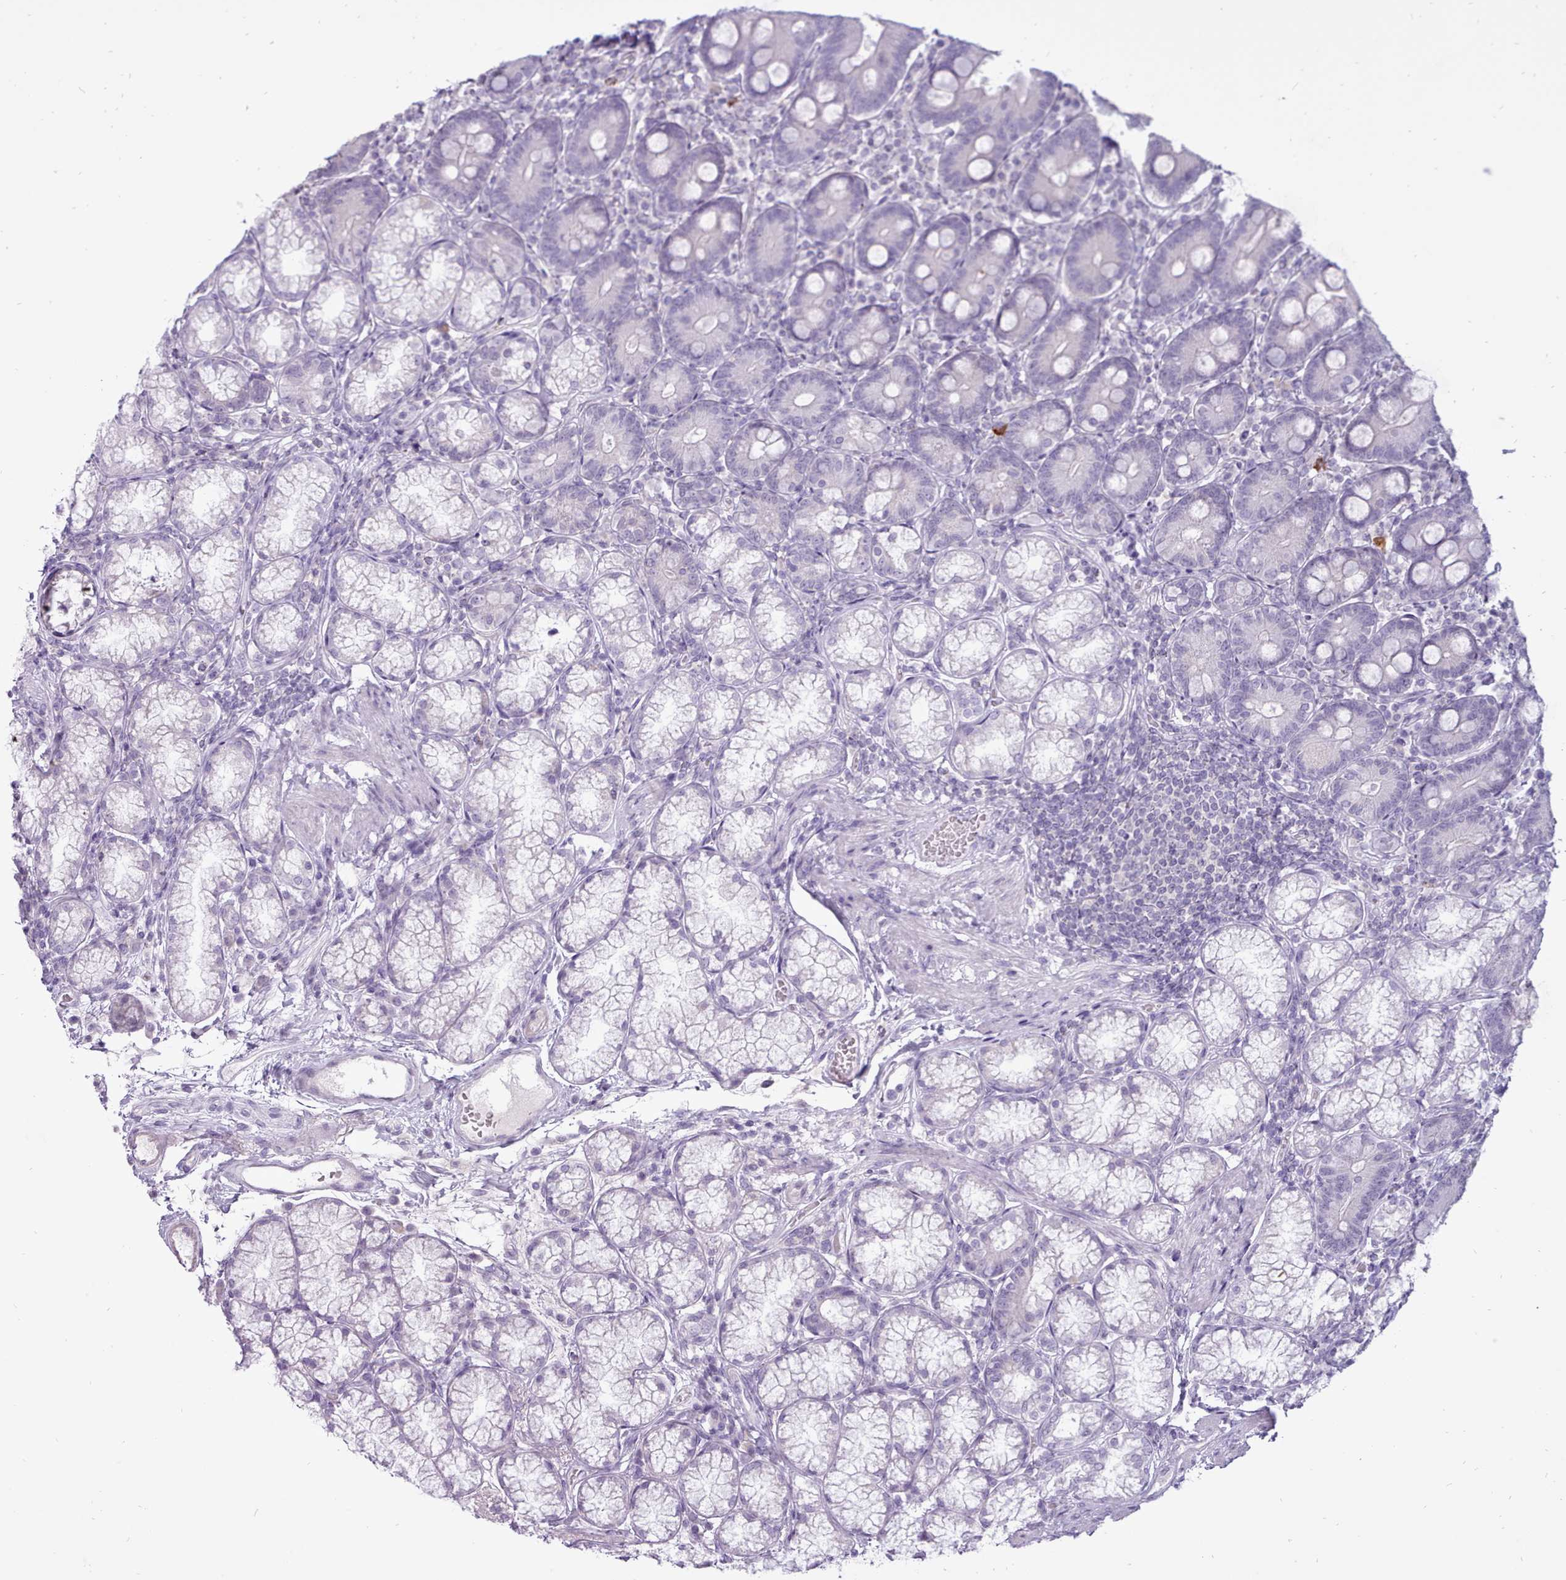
{"staining": {"intensity": "negative", "quantity": "none", "location": "none"}, "tissue": "duodenum", "cell_type": "Glandular cells", "image_type": "normal", "snomed": [{"axis": "morphology", "description": "Normal tissue, NOS"}, {"axis": "topography", "description": "Duodenum"}], "caption": "Image shows no significant protein positivity in glandular cells of normal duodenum.", "gene": "BDKRB2", "patient": {"sex": "female", "age": 67}}